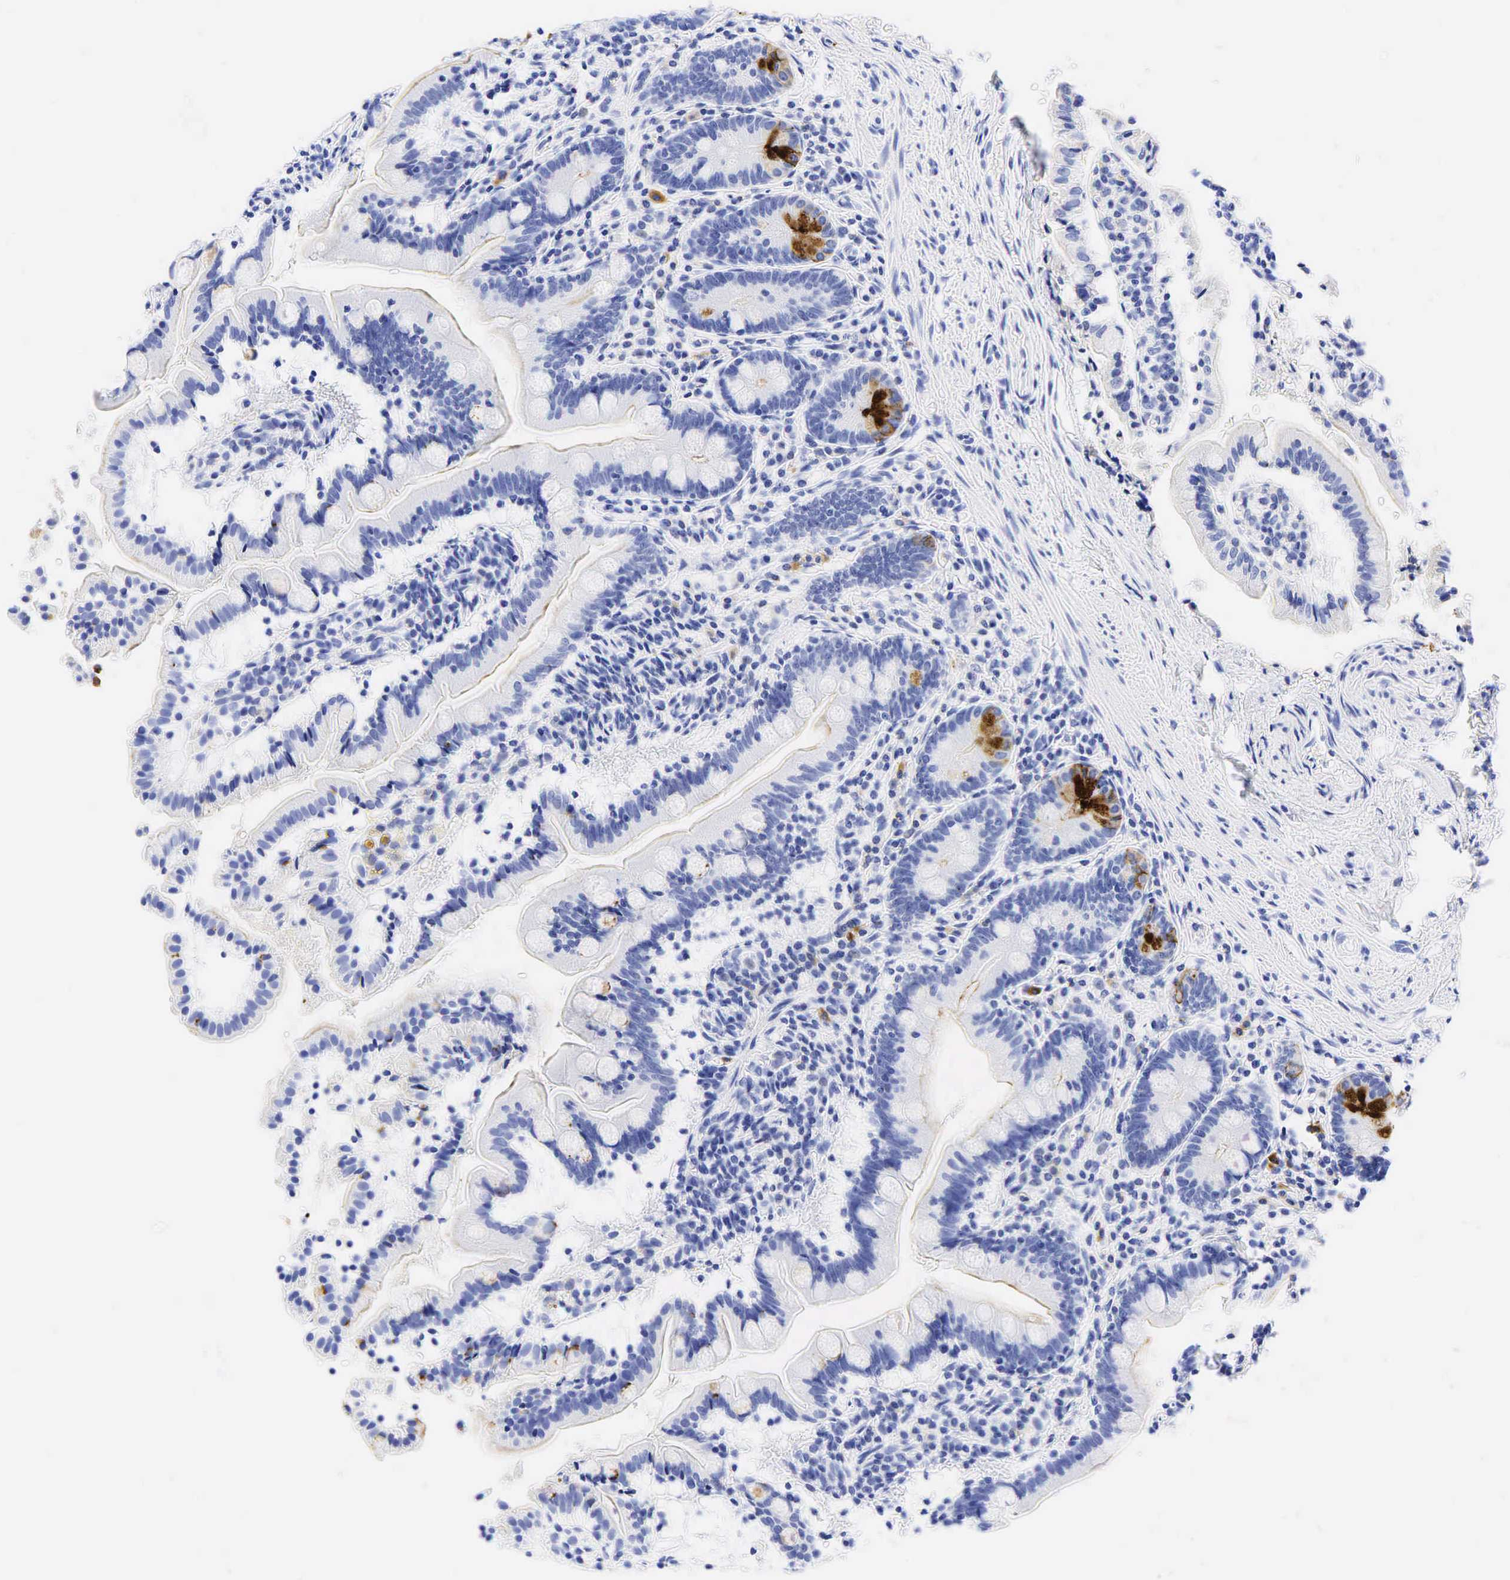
{"staining": {"intensity": "strong", "quantity": "<25%", "location": "cytoplasmic/membranous"}, "tissue": "small intestine", "cell_type": "Glandular cells", "image_type": "normal", "snomed": [{"axis": "morphology", "description": "Normal tissue, NOS"}, {"axis": "topography", "description": "Small intestine"}], "caption": "Glandular cells display medium levels of strong cytoplasmic/membranous positivity in about <25% of cells in unremarkable human small intestine. The staining is performed using DAB brown chromogen to label protein expression. The nuclei are counter-stained blue using hematoxylin.", "gene": "FUT4", "patient": {"sex": "female", "age": 69}}